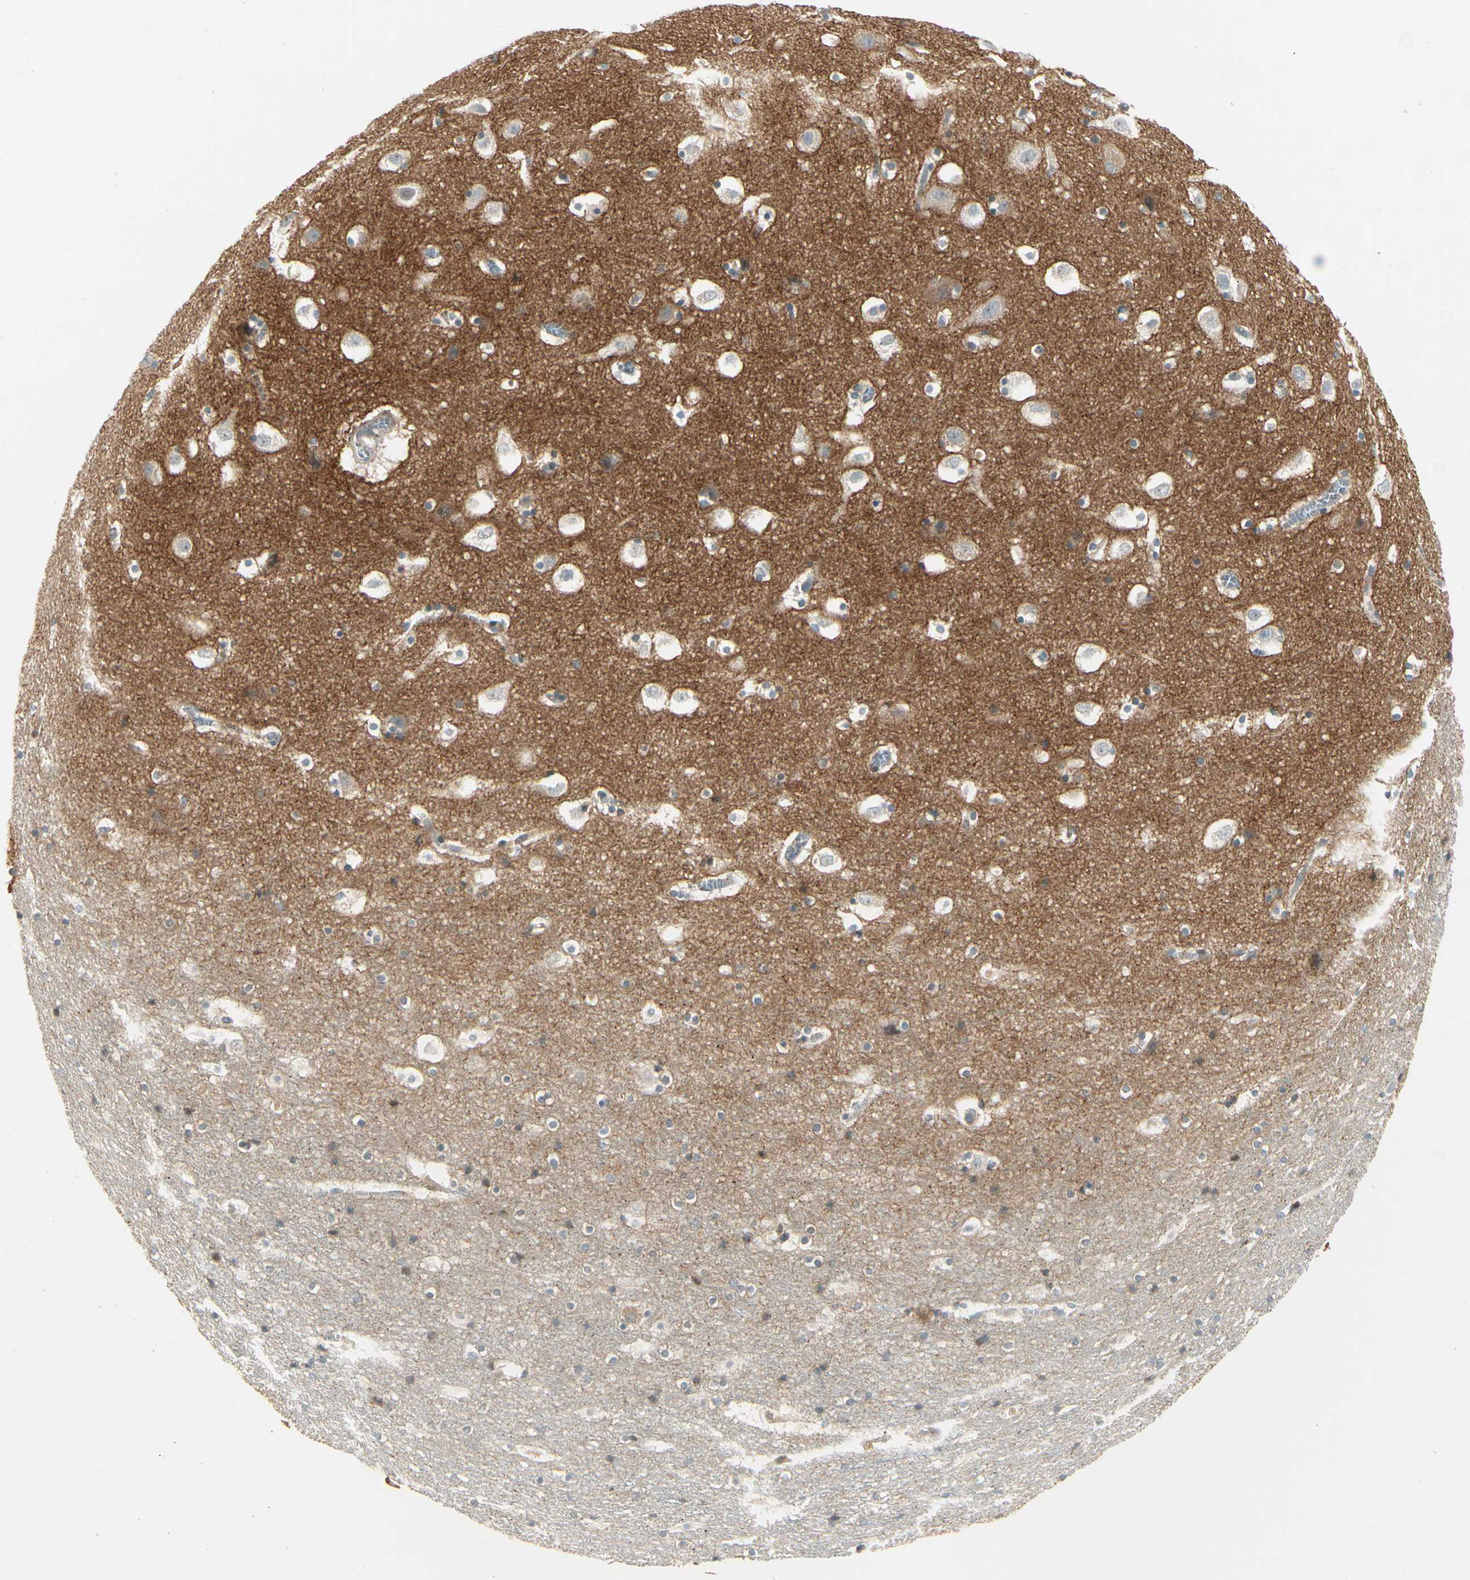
{"staining": {"intensity": "weak", "quantity": "25%-75%", "location": "cytoplasmic/membranous"}, "tissue": "hippocampus", "cell_type": "Glial cells", "image_type": "normal", "snomed": [{"axis": "morphology", "description": "Normal tissue, NOS"}, {"axis": "topography", "description": "Hippocampus"}], "caption": "Immunohistochemical staining of normal human hippocampus reveals weak cytoplasmic/membranous protein positivity in approximately 25%-75% of glial cells.", "gene": "MANSC1", "patient": {"sex": "male", "age": 45}}